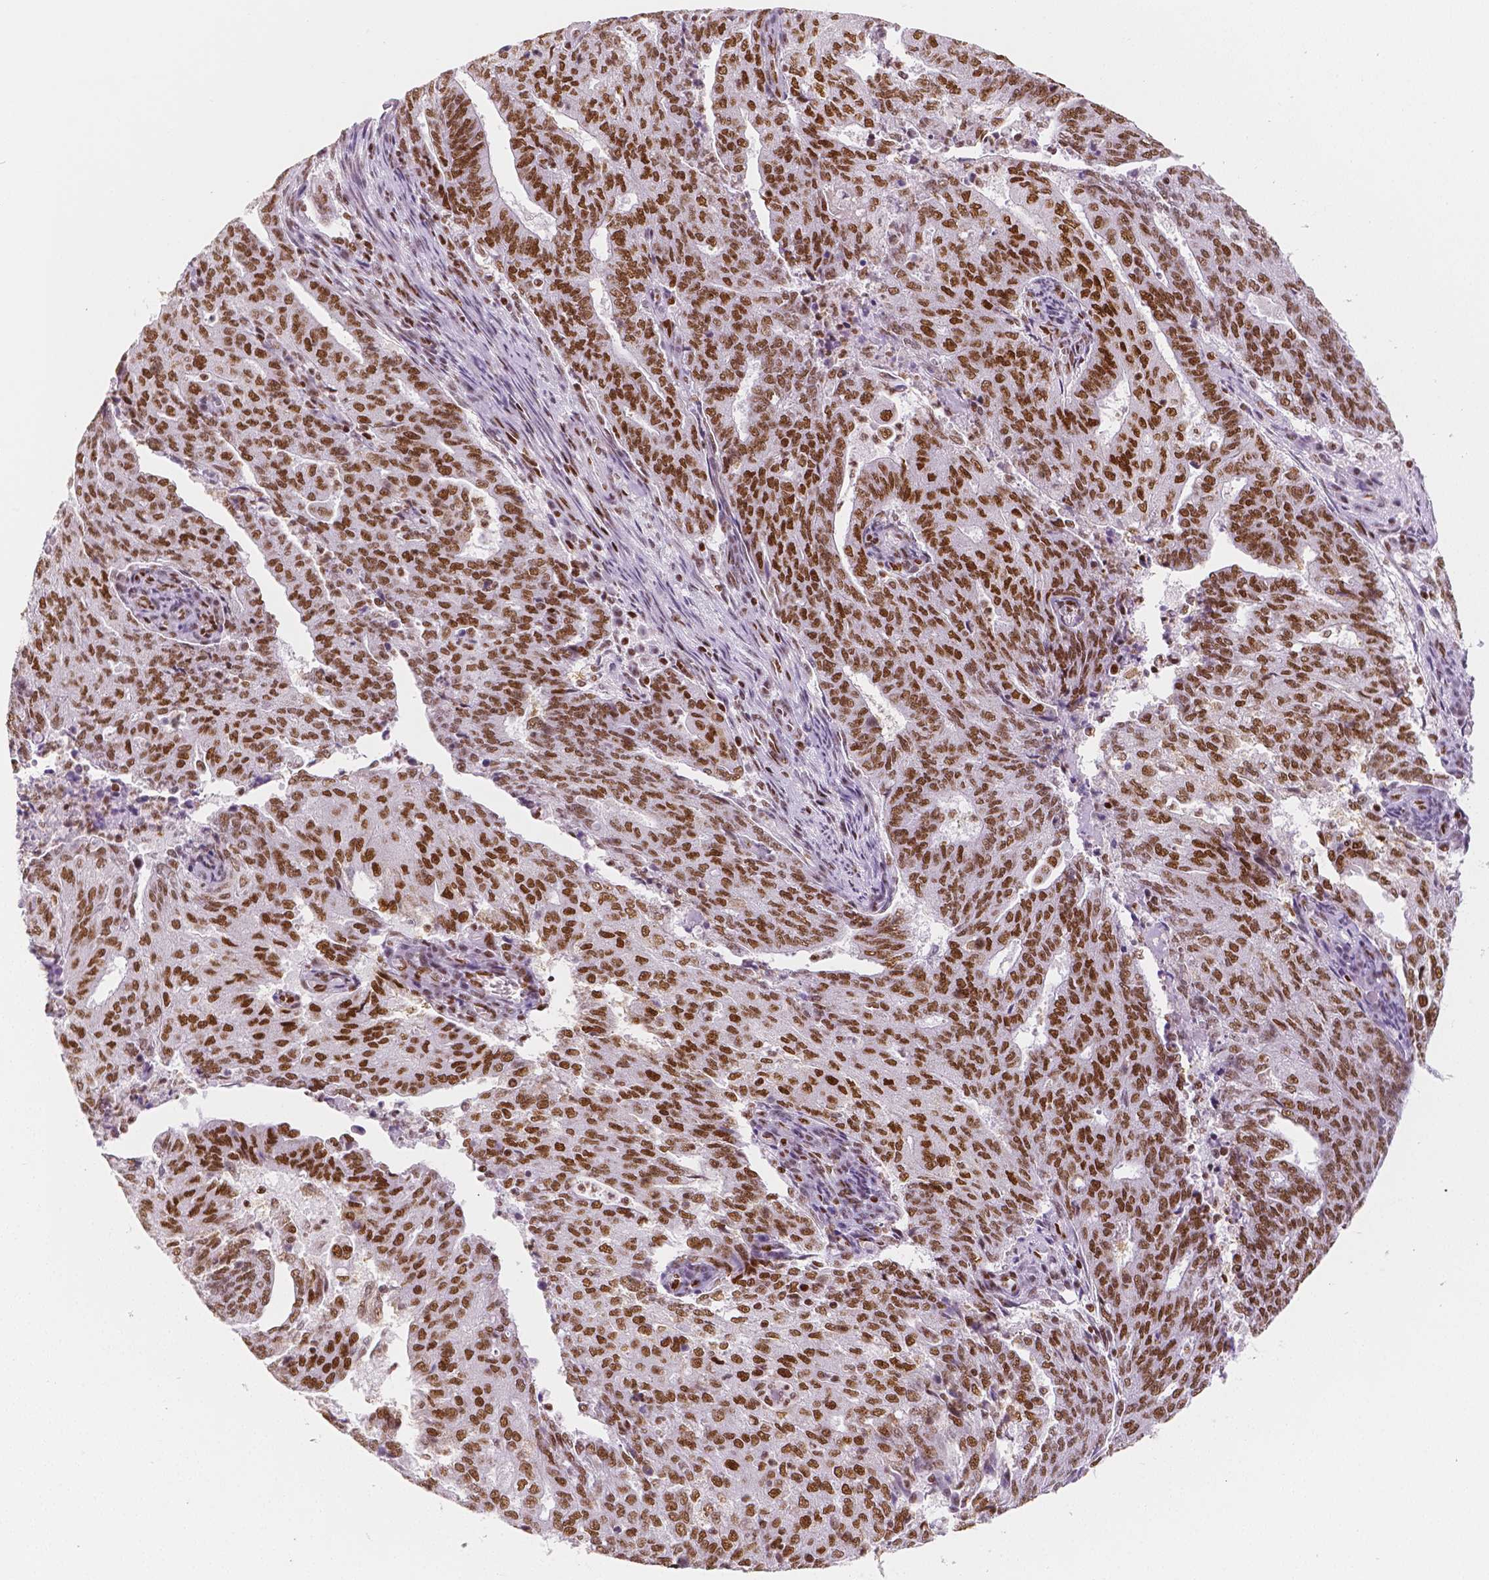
{"staining": {"intensity": "strong", "quantity": ">75%", "location": "nuclear"}, "tissue": "endometrial cancer", "cell_type": "Tumor cells", "image_type": "cancer", "snomed": [{"axis": "morphology", "description": "Adenocarcinoma, NOS"}, {"axis": "topography", "description": "Endometrium"}], "caption": "Tumor cells display high levels of strong nuclear expression in approximately >75% of cells in endometrial cancer.", "gene": "HDAC1", "patient": {"sex": "female", "age": 82}}